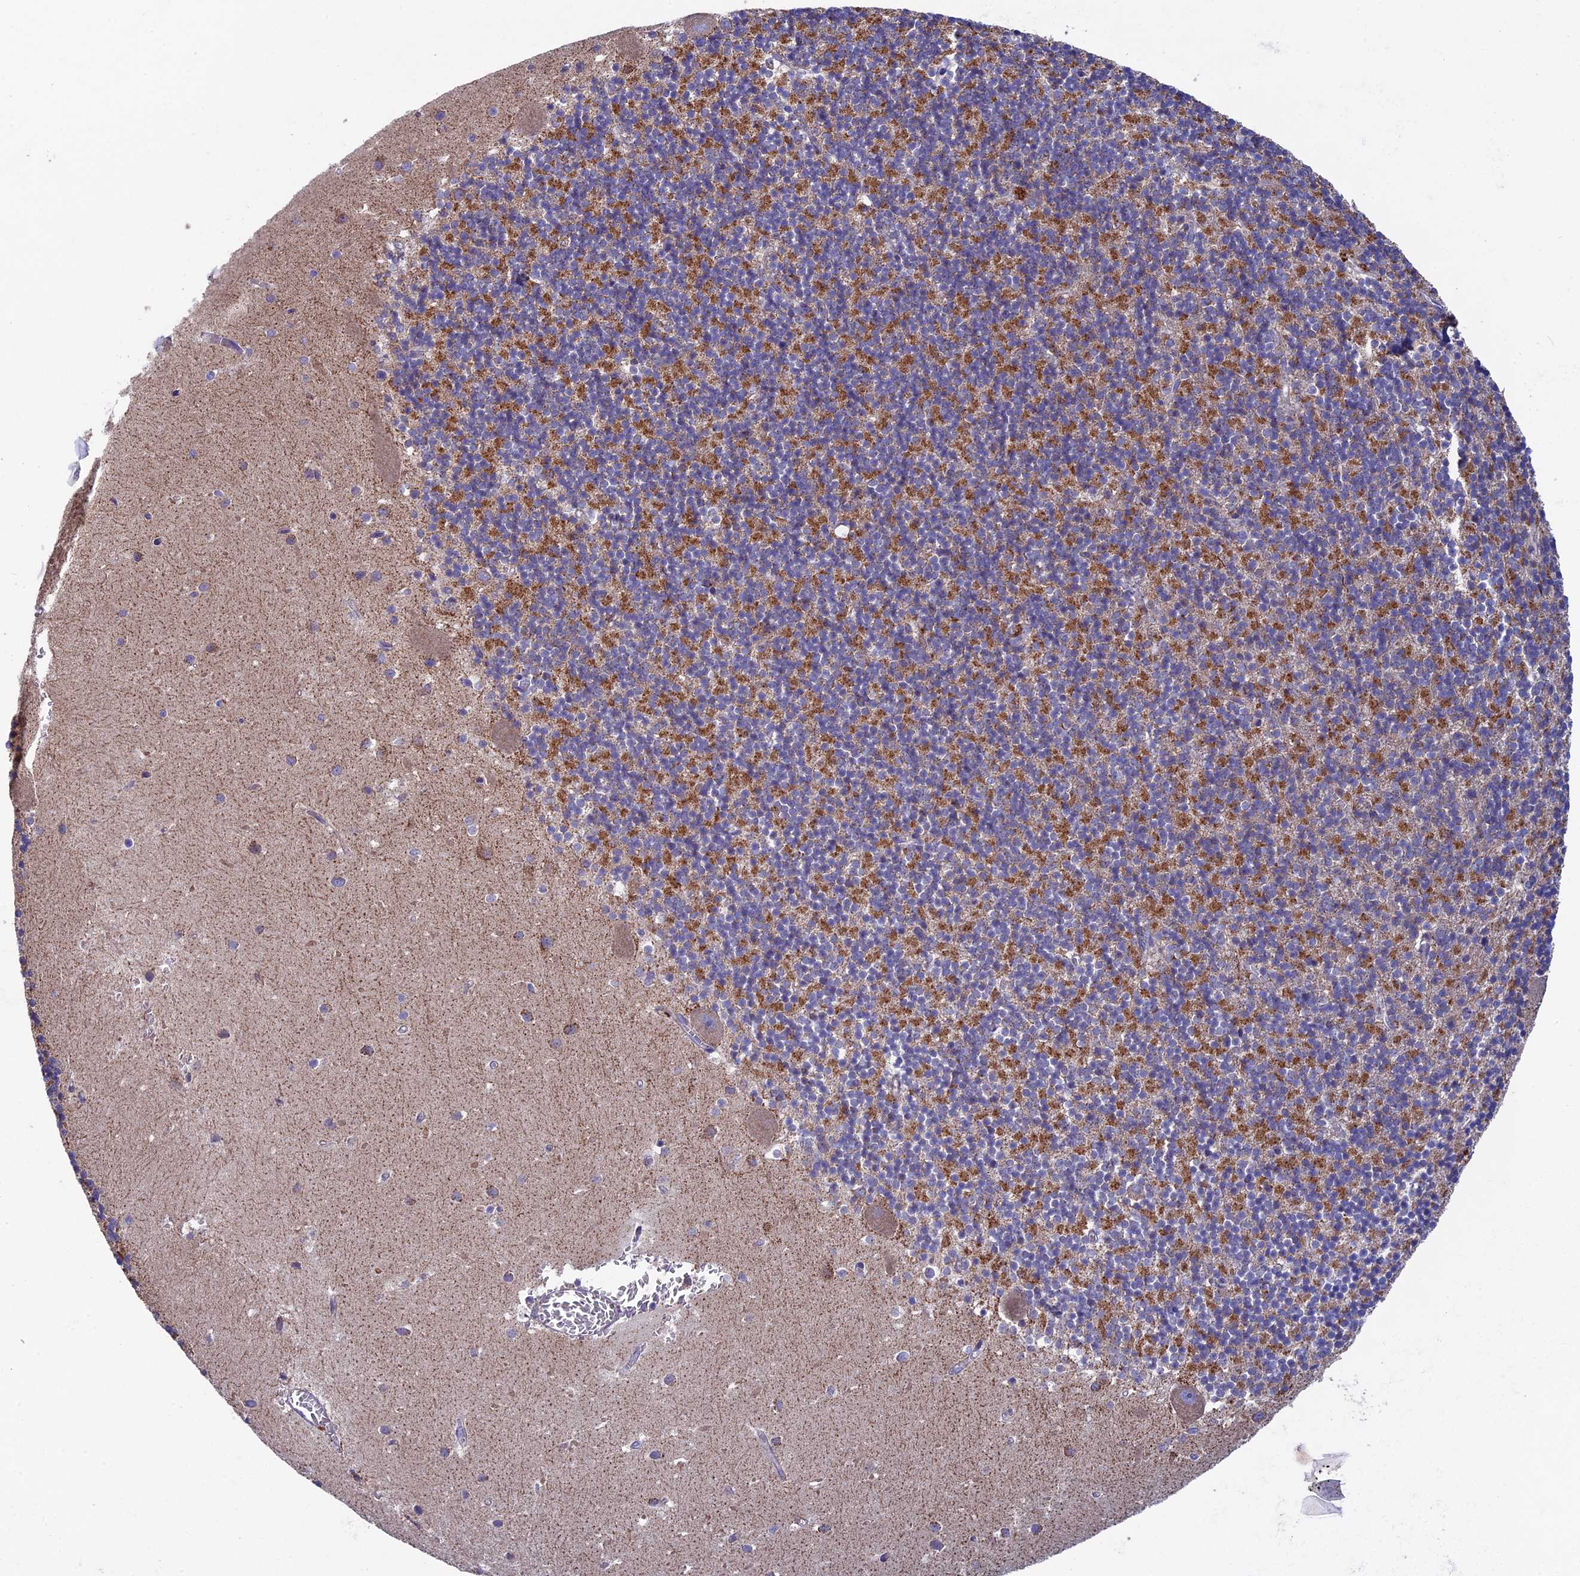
{"staining": {"intensity": "moderate", "quantity": ">75%", "location": "cytoplasmic/membranous"}, "tissue": "cerebellum", "cell_type": "Cells in granular layer", "image_type": "normal", "snomed": [{"axis": "morphology", "description": "Normal tissue, NOS"}, {"axis": "topography", "description": "Cerebellum"}], "caption": "IHC (DAB (3,3'-diaminobenzidine)) staining of normal human cerebellum demonstrates moderate cytoplasmic/membranous protein positivity in approximately >75% of cells in granular layer. The staining was performed using DAB to visualize the protein expression in brown, while the nuclei were stained in blue with hematoxylin (Magnification: 20x).", "gene": "SLC15A5", "patient": {"sex": "male", "age": 54}}